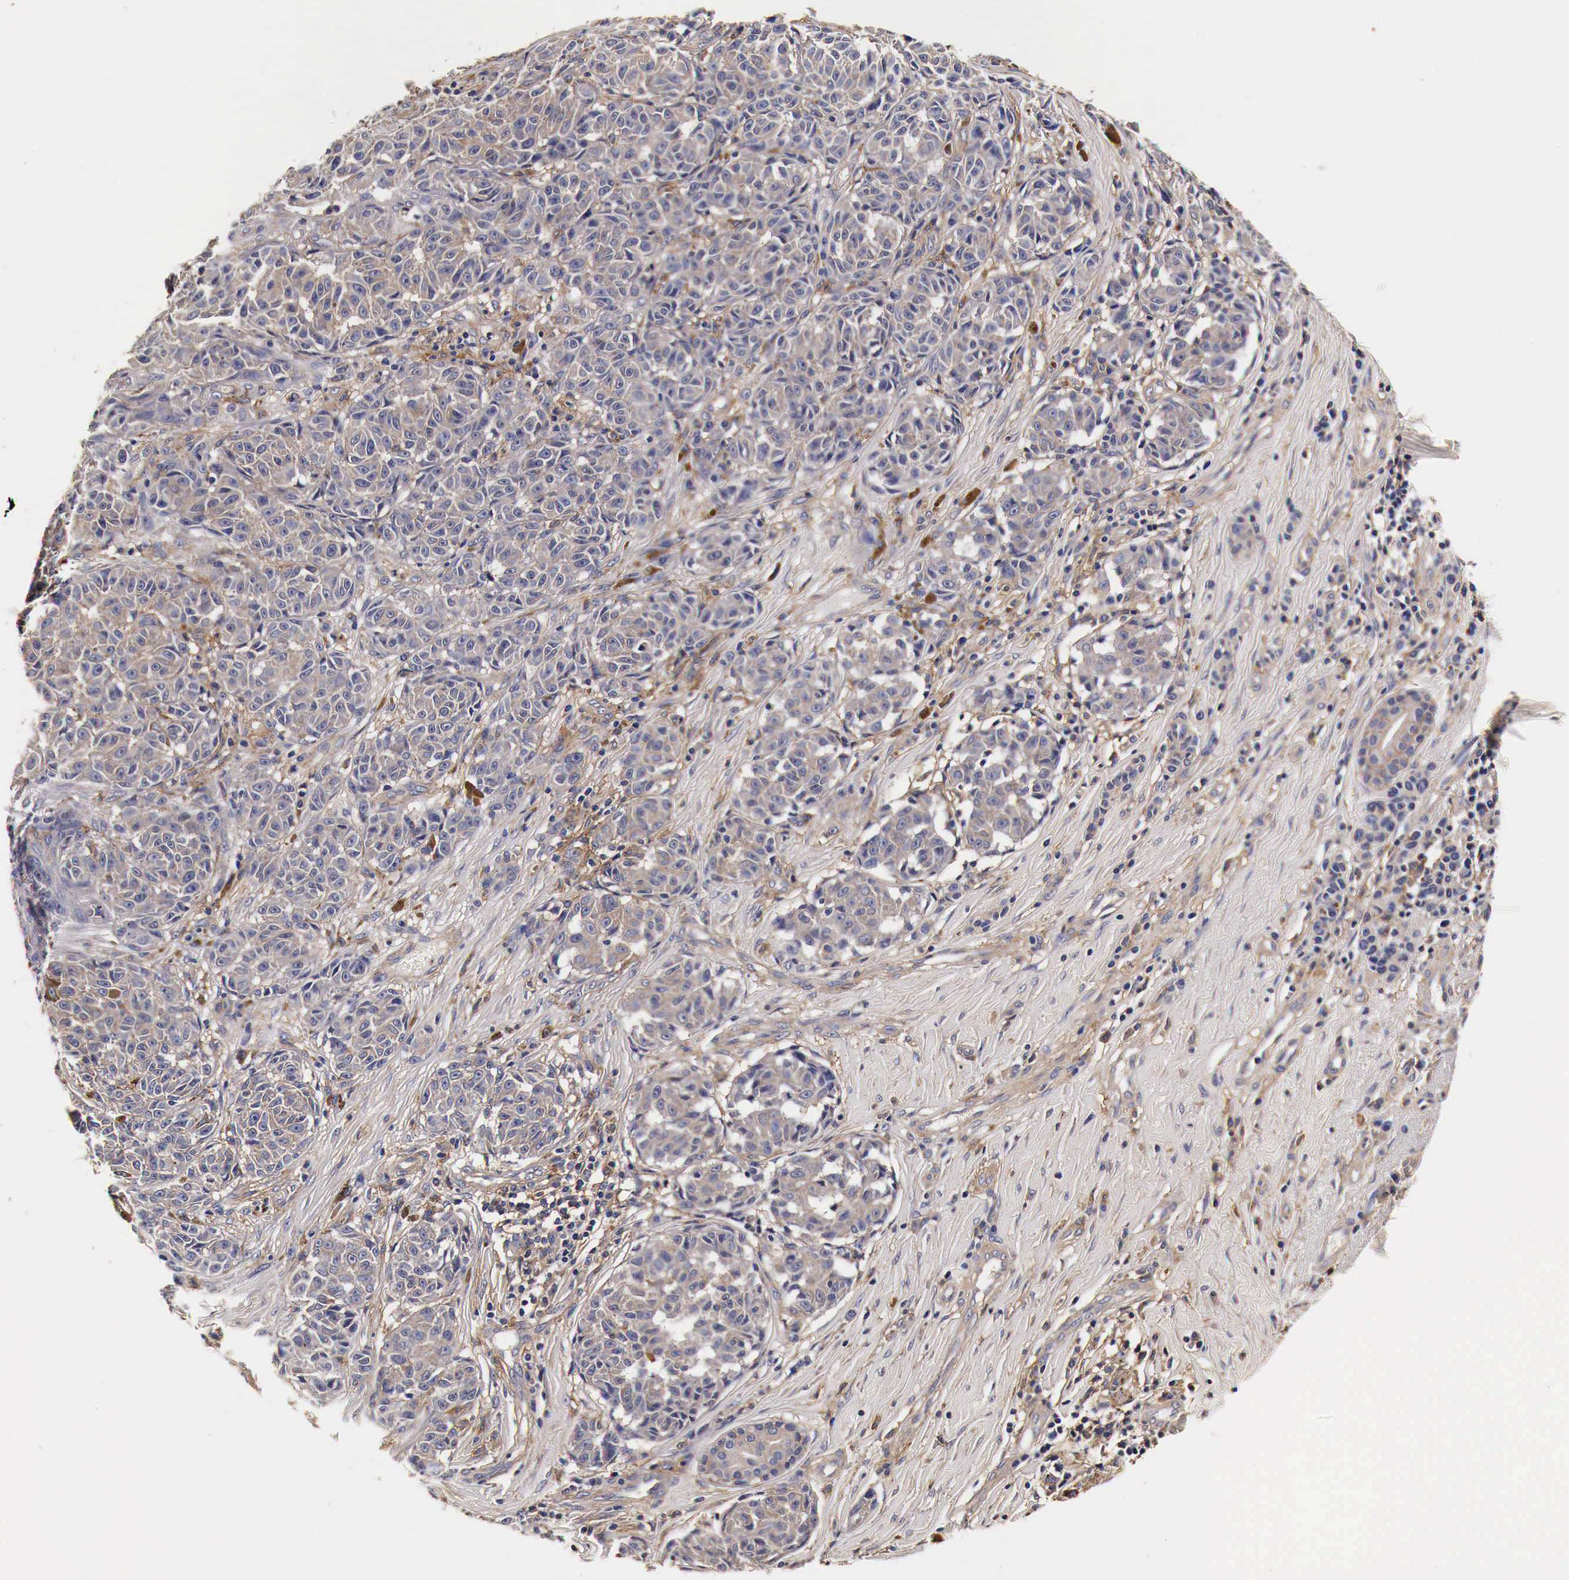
{"staining": {"intensity": "negative", "quantity": "none", "location": "none"}, "tissue": "melanoma", "cell_type": "Tumor cells", "image_type": "cancer", "snomed": [{"axis": "morphology", "description": "Malignant melanoma, NOS"}, {"axis": "topography", "description": "Skin"}], "caption": "The image demonstrates no significant staining in tumor cells of malignant melanoma. The staining was performed using DAB (3,3'-diaminobenzidine) to visualize the protein expression in brown, while the nuclei were stained in blue with hematoxylin (Magnification: 20x).", "gene": "RP2", "patient": {"sex": "male", "age": 49}}